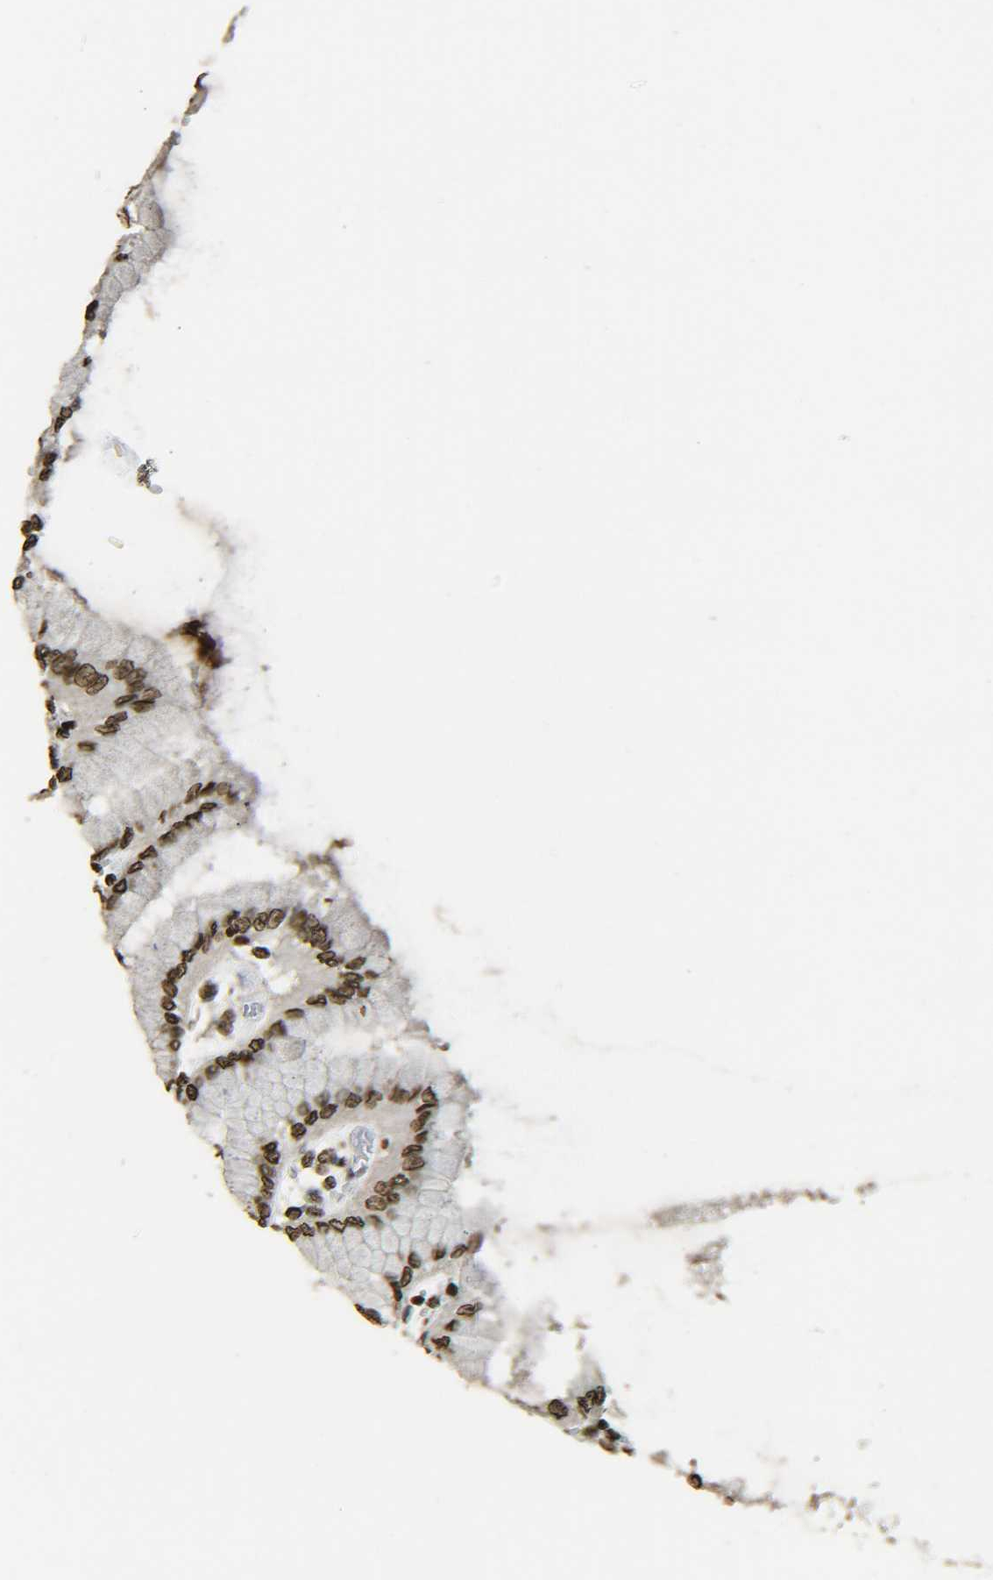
{"staining": {"intensity": "strong", "quantity": ">75%", "location": "nuclear"}, "tissue": "stomach", "cell_type": "Glandular cells", "image_type": "normal", "snomed": [{"axis": "morphology", "description": "Normal tissue, NOS"}, {"axis": "topography", "description": "Stomach, upper"}], "caption": "DAB (3,3'-diaminobenzidine) immunohistochemical staining of benign stomach exhibits strong nuclear protein expression in approximately >75% of glandular cells. (brown staining indicates protein expression, while blue staining denotes nuclei).", "gene": "H4C16", "patient": {"sex": "female", "age": 56}}